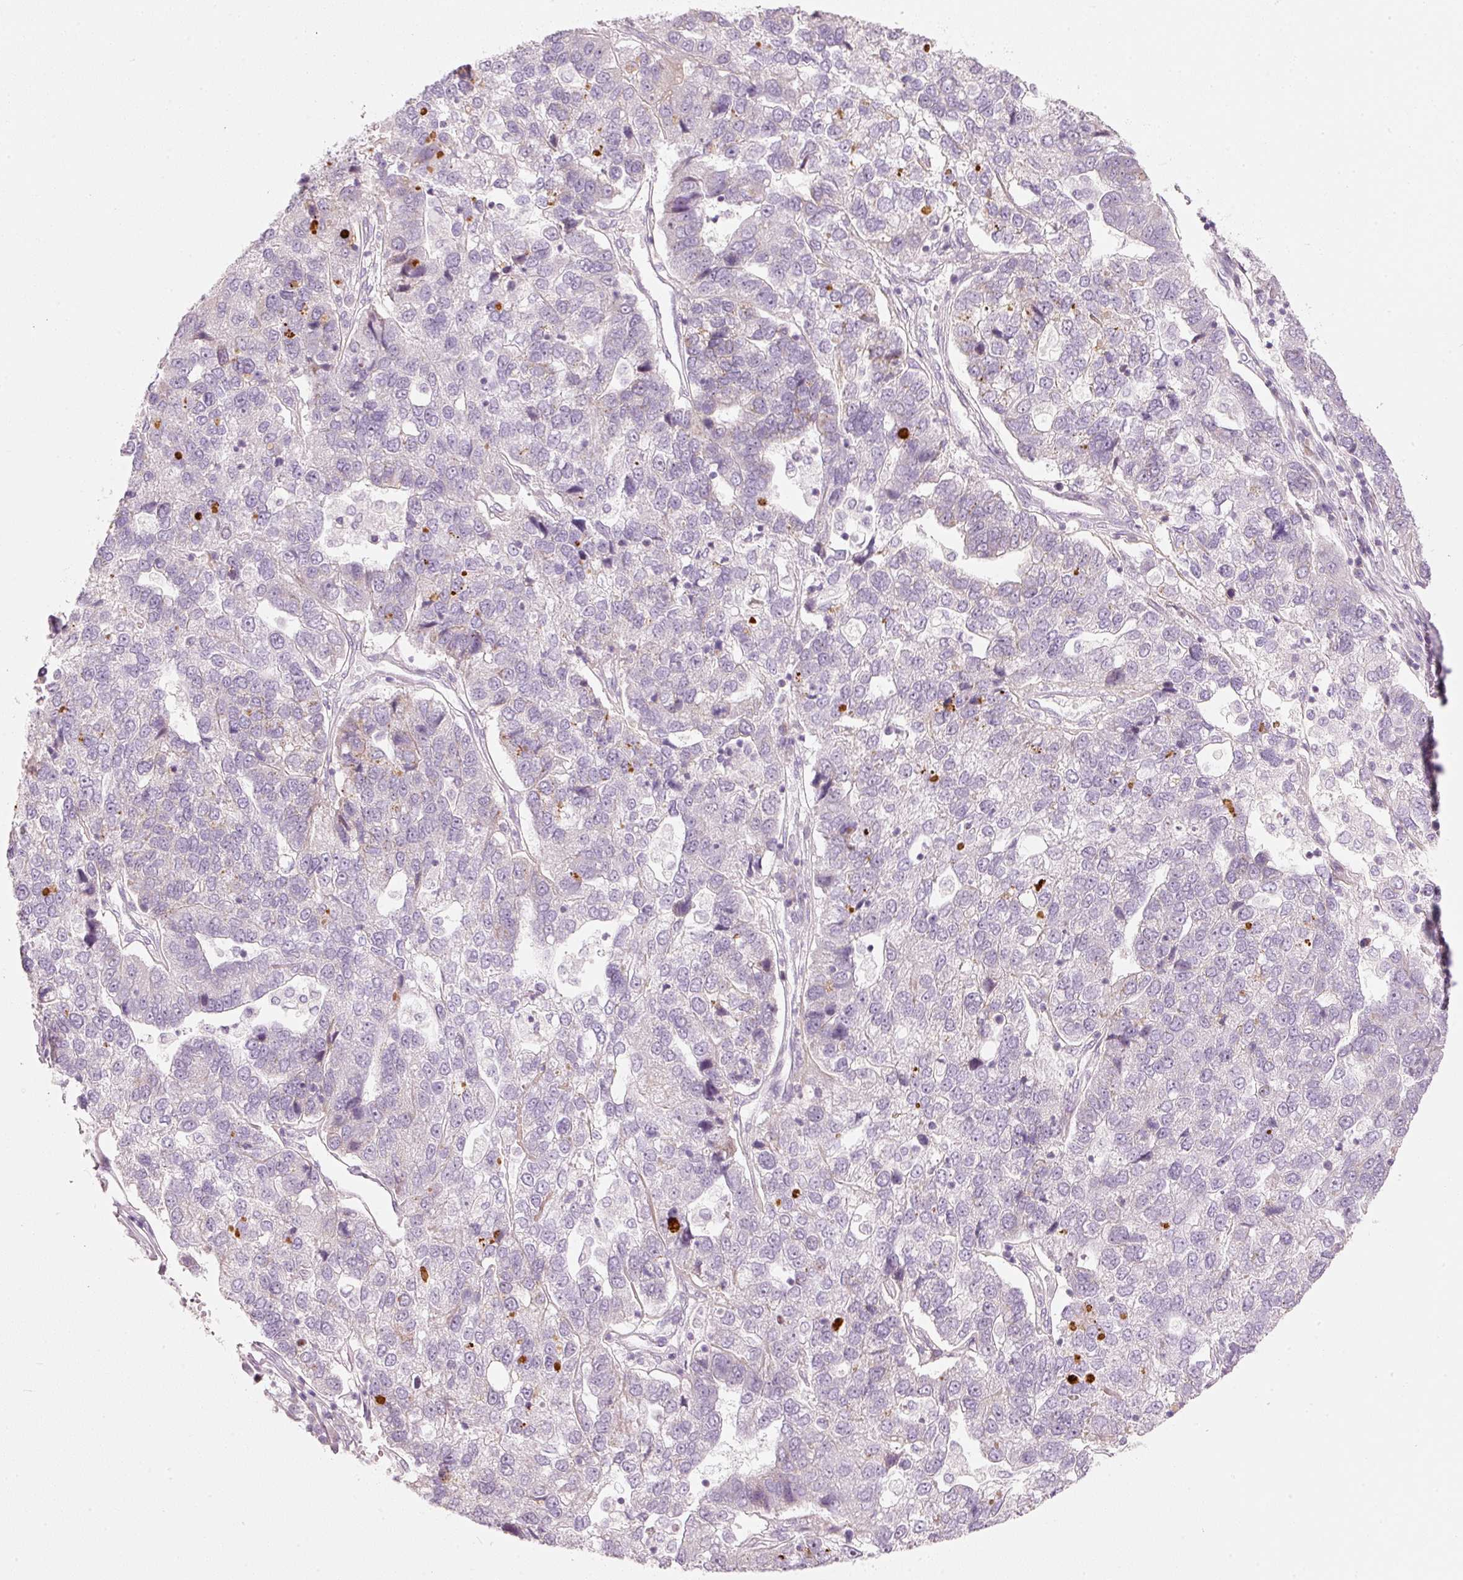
{"staining": {"intensity": "negative", "quantity": "none", "location": "none"}, "tissue": "pancreatic cancer", "cell_type": "Tumor cells", "image_type": "cancer", "snomed": [{"axis": "morphology", "description": "Adenocarcinoma, NOS"}, {"axis": "topography", "description": "Pancreas"}], "caption": "A histopathology image of human pancreatic cancer is negative for staining in tumor cells.", "gene": "SLC20A1", "patient": {"sex": "female", "age": 61}}